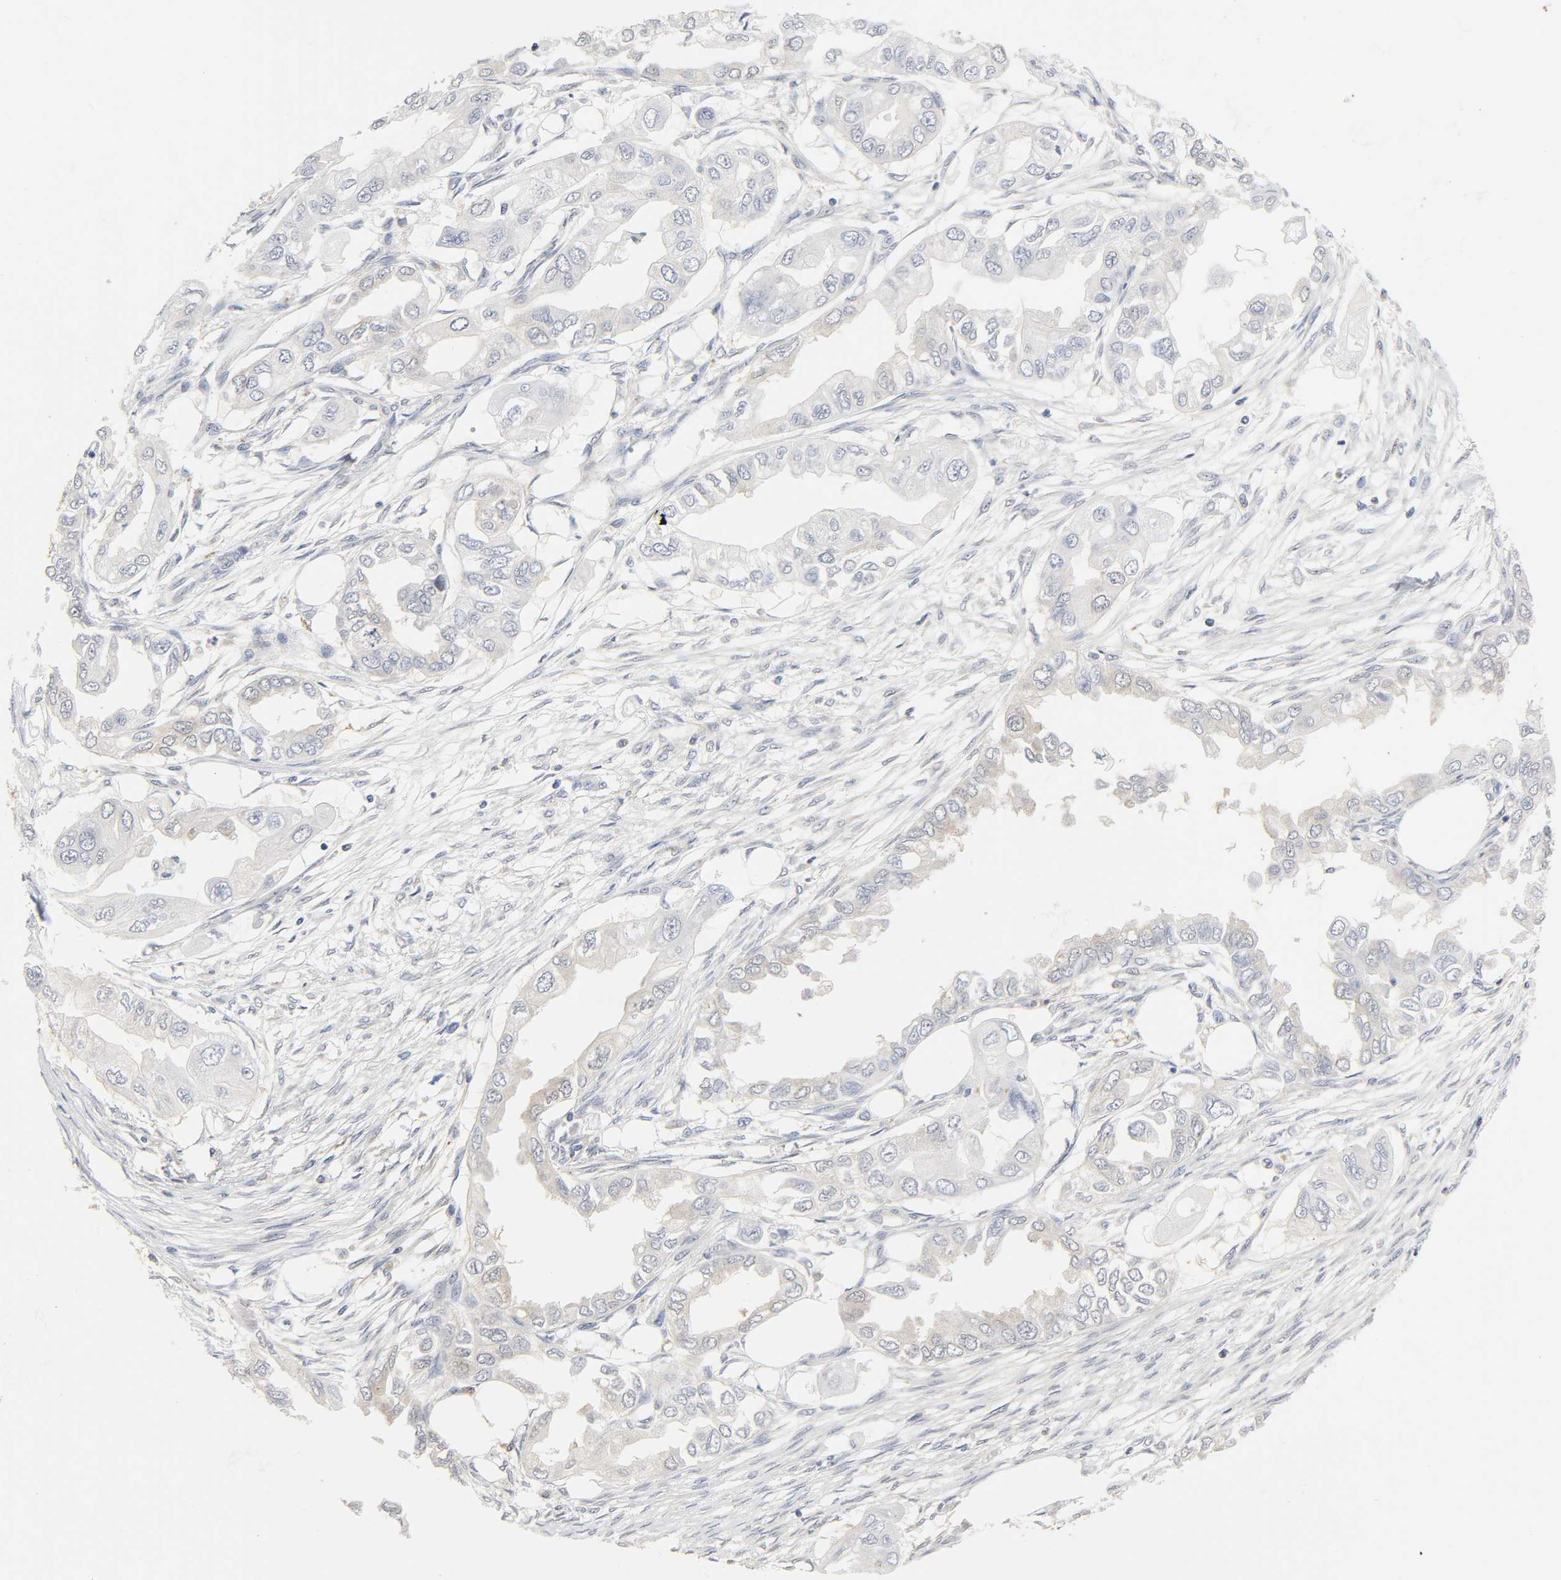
{"staining": {"intensity": "negative", "quantity": "none", "location": "none"}, "tissue": "endometrial cancer", "cell_type": "Tumor cells", "image_type": "cancer", "snomed": [{"axis": "morphology", "description": "Adenocarcinoma, NOS"}, {"axis": "topography", "description": "Endometrium"}], "caption": "This is an immunohistochemistry (IHC) micrograph of human endometrial adenocarcinoma. There is no expression in tumor cells.", "gene": "MIF", "patient": {"sex": "female", "age": 67}}